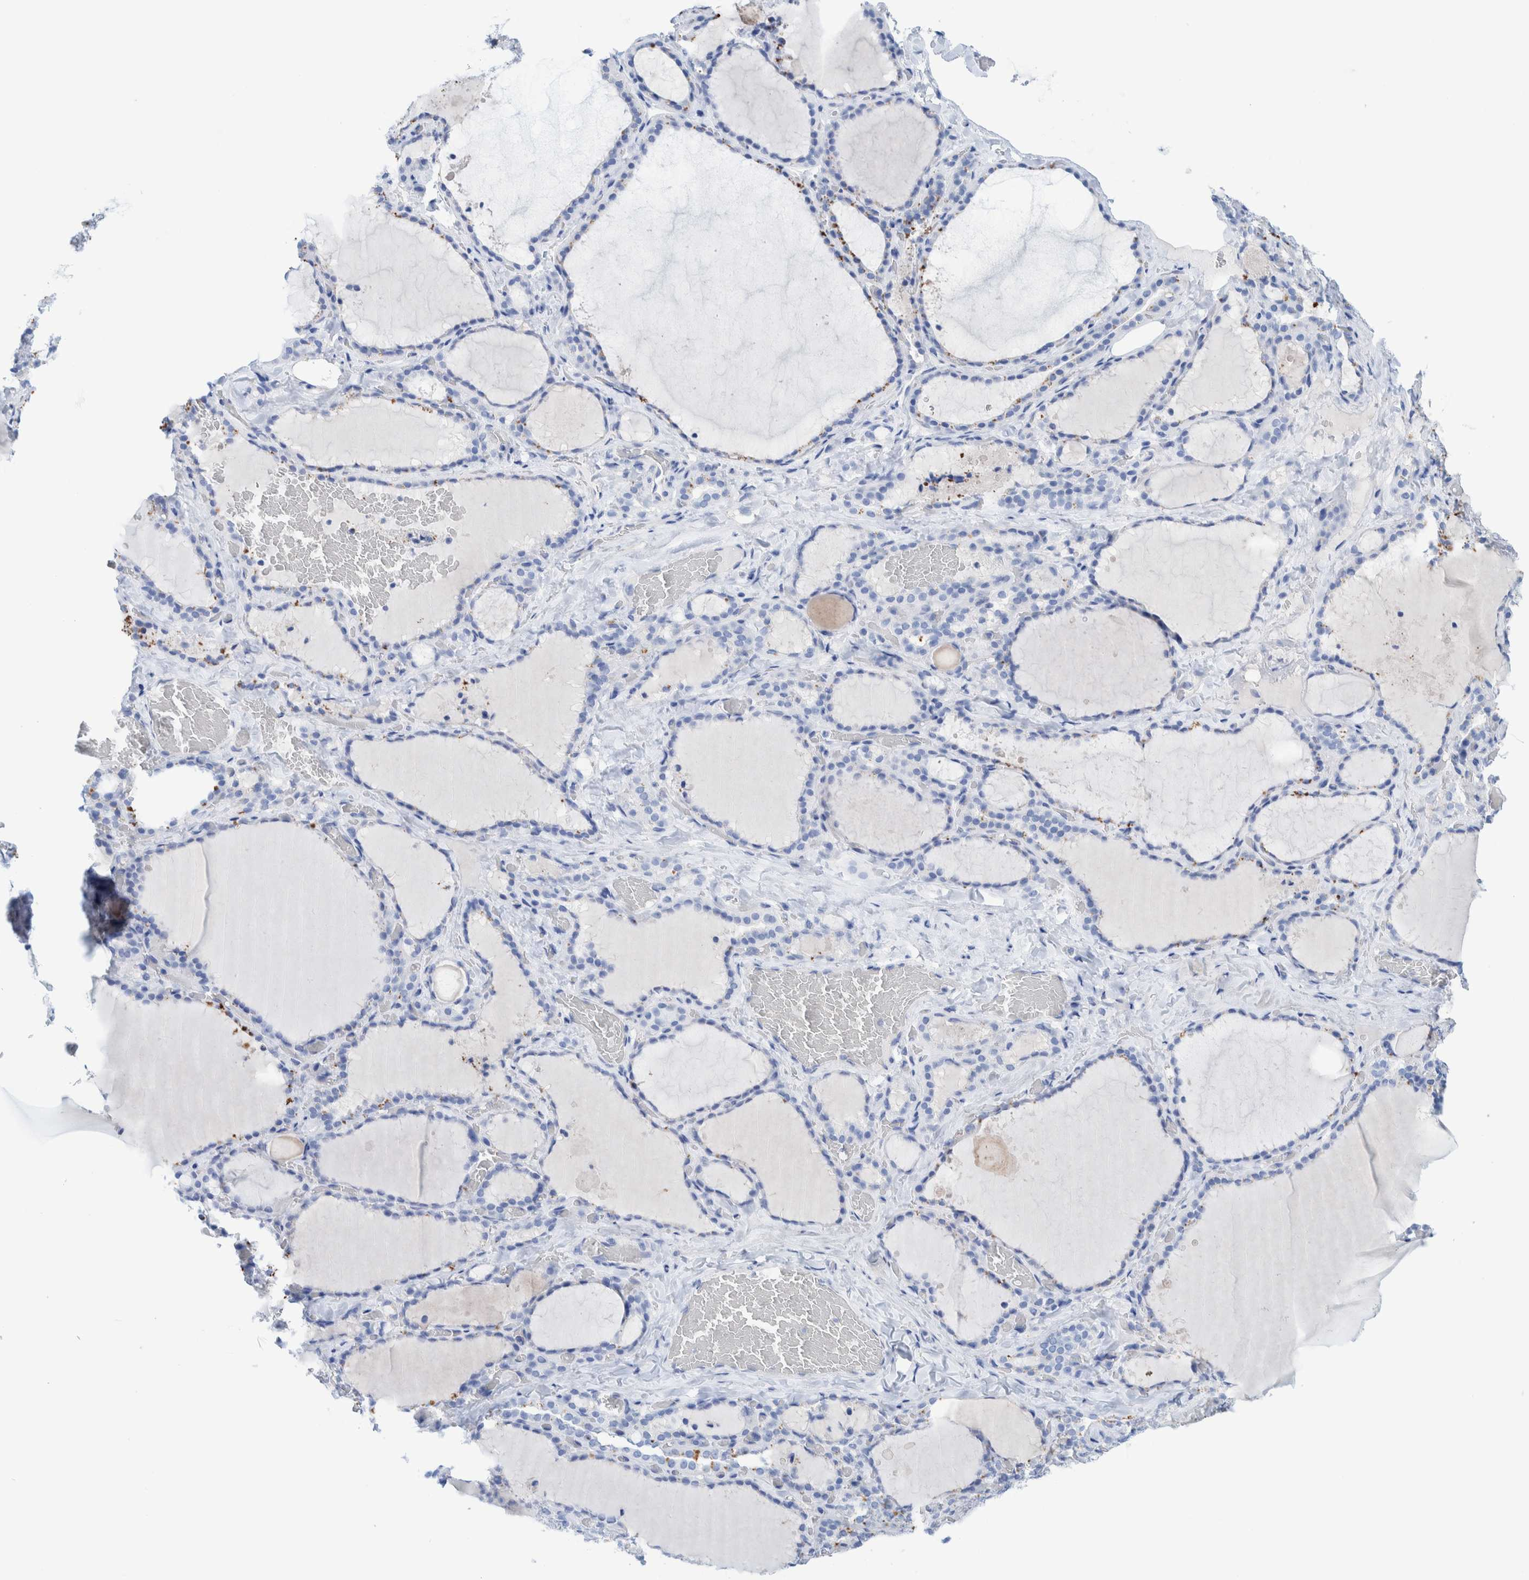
{"staining": {"intensity": "negative", "quantity": "none", "location": "none"}, "tissue": "thyroid gland", "cell_type": "Glandular cells", "image_type": "normal", "snomed": [{"axis": "morphology", "description": "Normal tissue, NOS"}, {"axis": "topography", "description": "Thyroid gland"}], "caption": "Histopathology image shows no significant protein staining in glandular cells of unremarkable thyroid gland.", "gene": "PERP", "patient": {"sex": "female", "age": 22}}